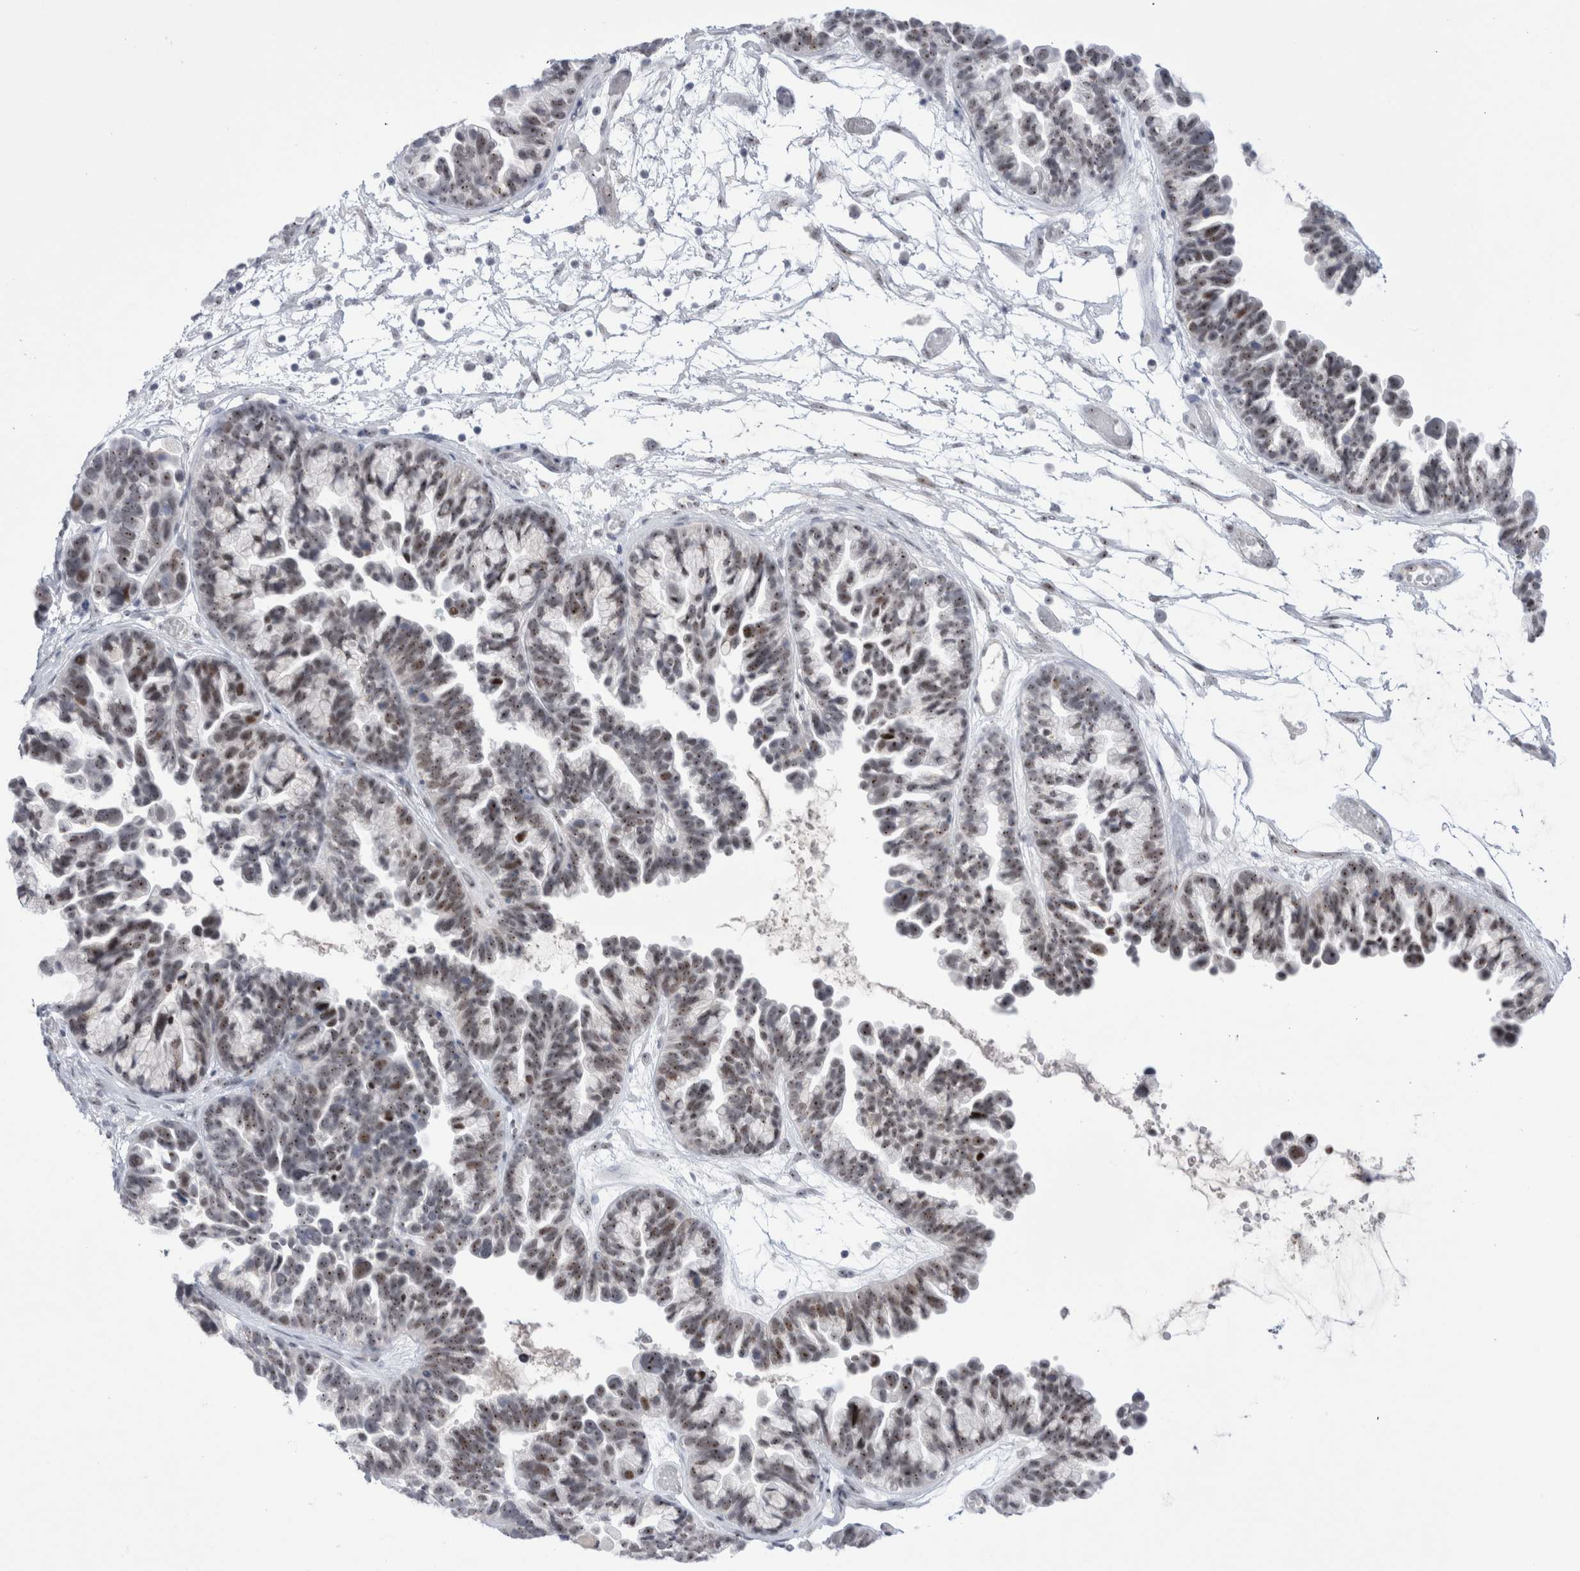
{"staining": {"intensity": "weak", "quantity": ">75%", "location": "nuclear"}, "tissue": "ovarian cancer", "cell_type": "Tumor cells", "image_type": "cancer", "snomed": [{"axis": "morphology", "description": "Cystadenocarcinoma, serous, NOS"}, {"axis": "topography", "description": "Ovary"}], "caption": "Ovarian cancer tissue shows weak nuclear positivity in about >75% of tumor cells, visualized by immunohistochemistry.", "gene": "CERS5", "patient": {"sex": "female", "age": 56}}